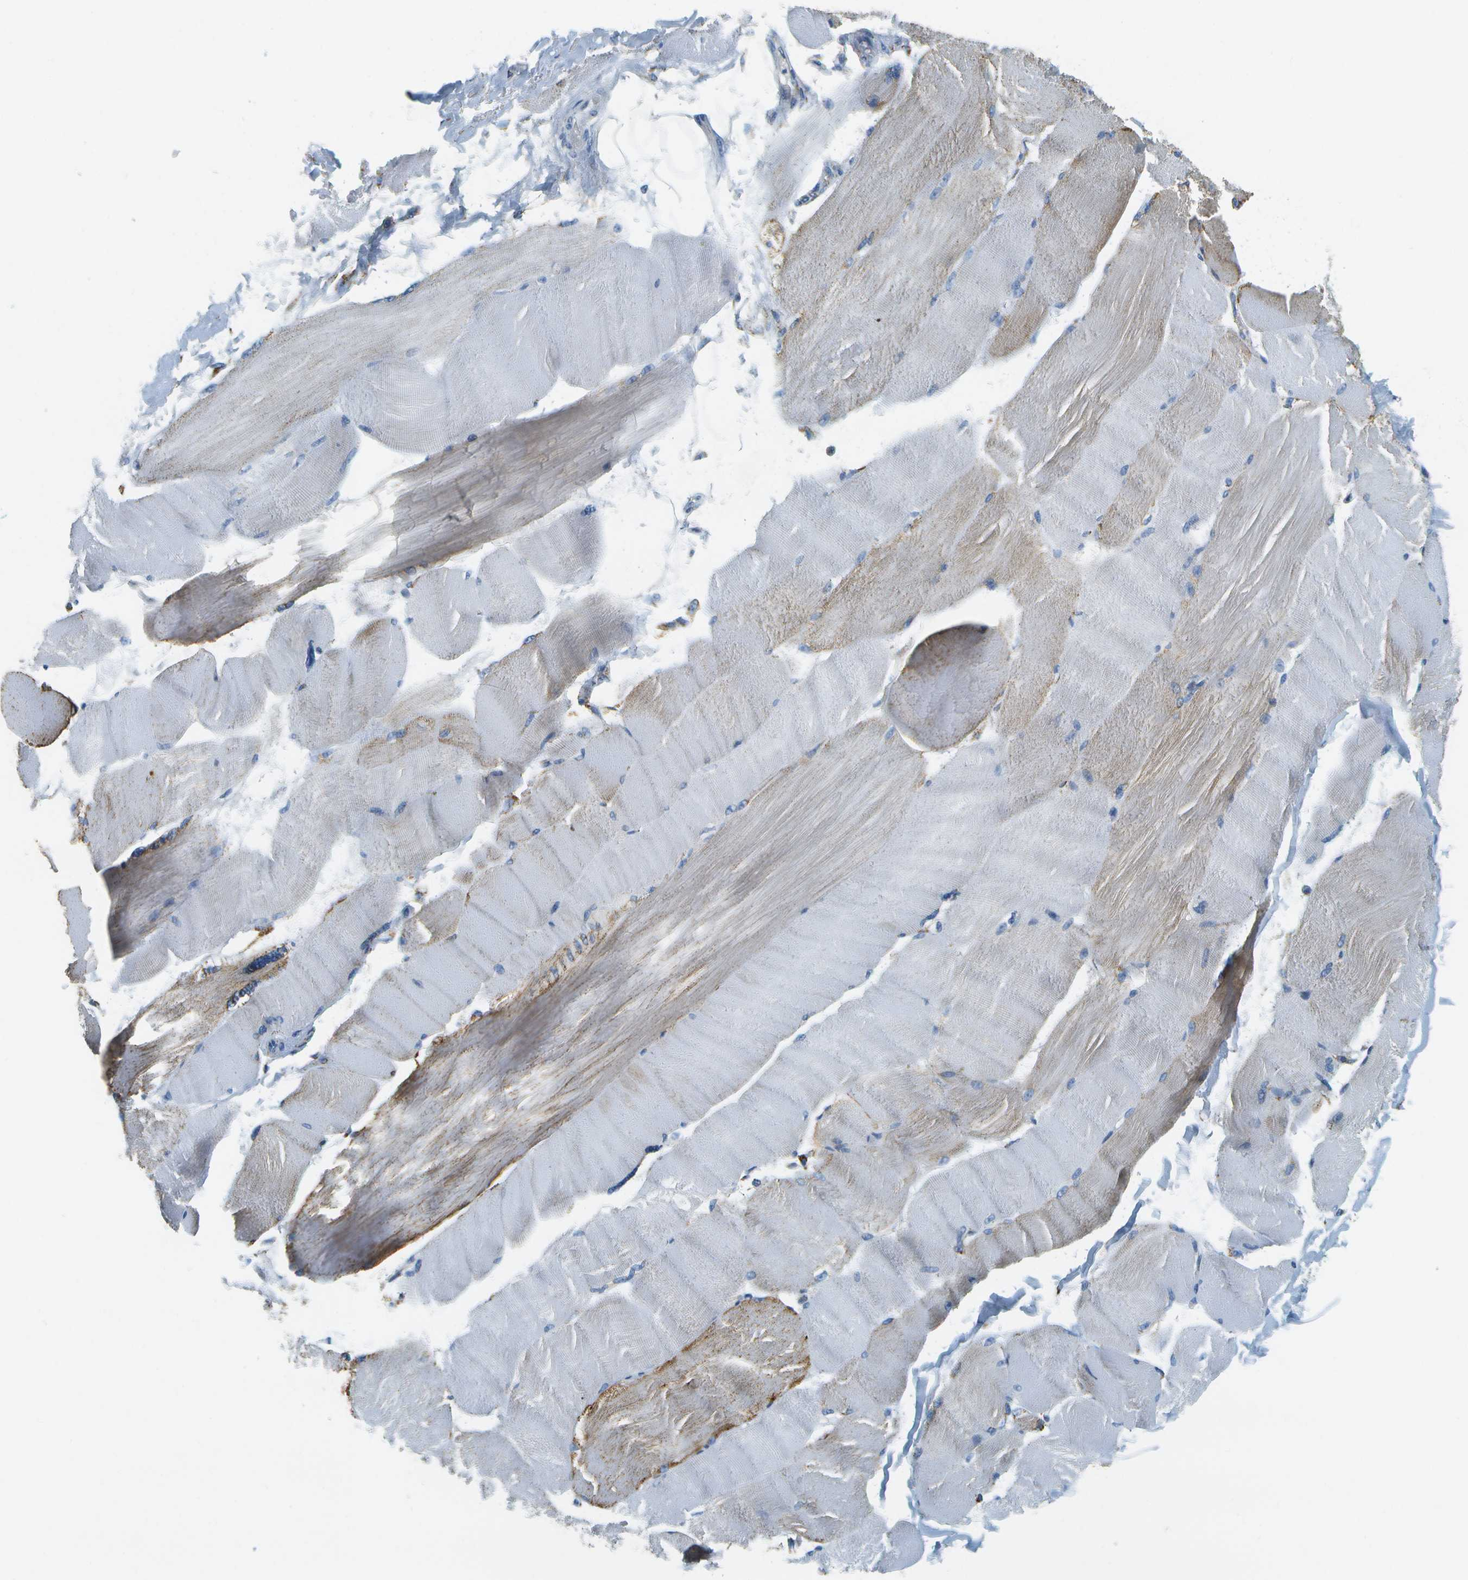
{"staining": {"intensity": "weak", "quantity": "<25%", "location": "cytoplasmic/membranous"}, "tissue": "skeletal muscle", "cell_type": "Myocytes", "image_type": "normal", "snomed": [{"axis": "morphology", "description": "Normal tissue, NOS"}, {"axis": "topography", "description": "Skin"}, {"axis": "topography", "description": "Skeletal muscle"}], "caption": "Benign skeletal muscle was stained to show a protein in brown. There is no significant staining in myocytes. (Brightfield microscopy of DAB (3,3'-diaminobenzidine) immunohistochemistry (IHC) at high magnification).", "gene": "HLCS", "patient": {"sex": "male", "age": 83}}